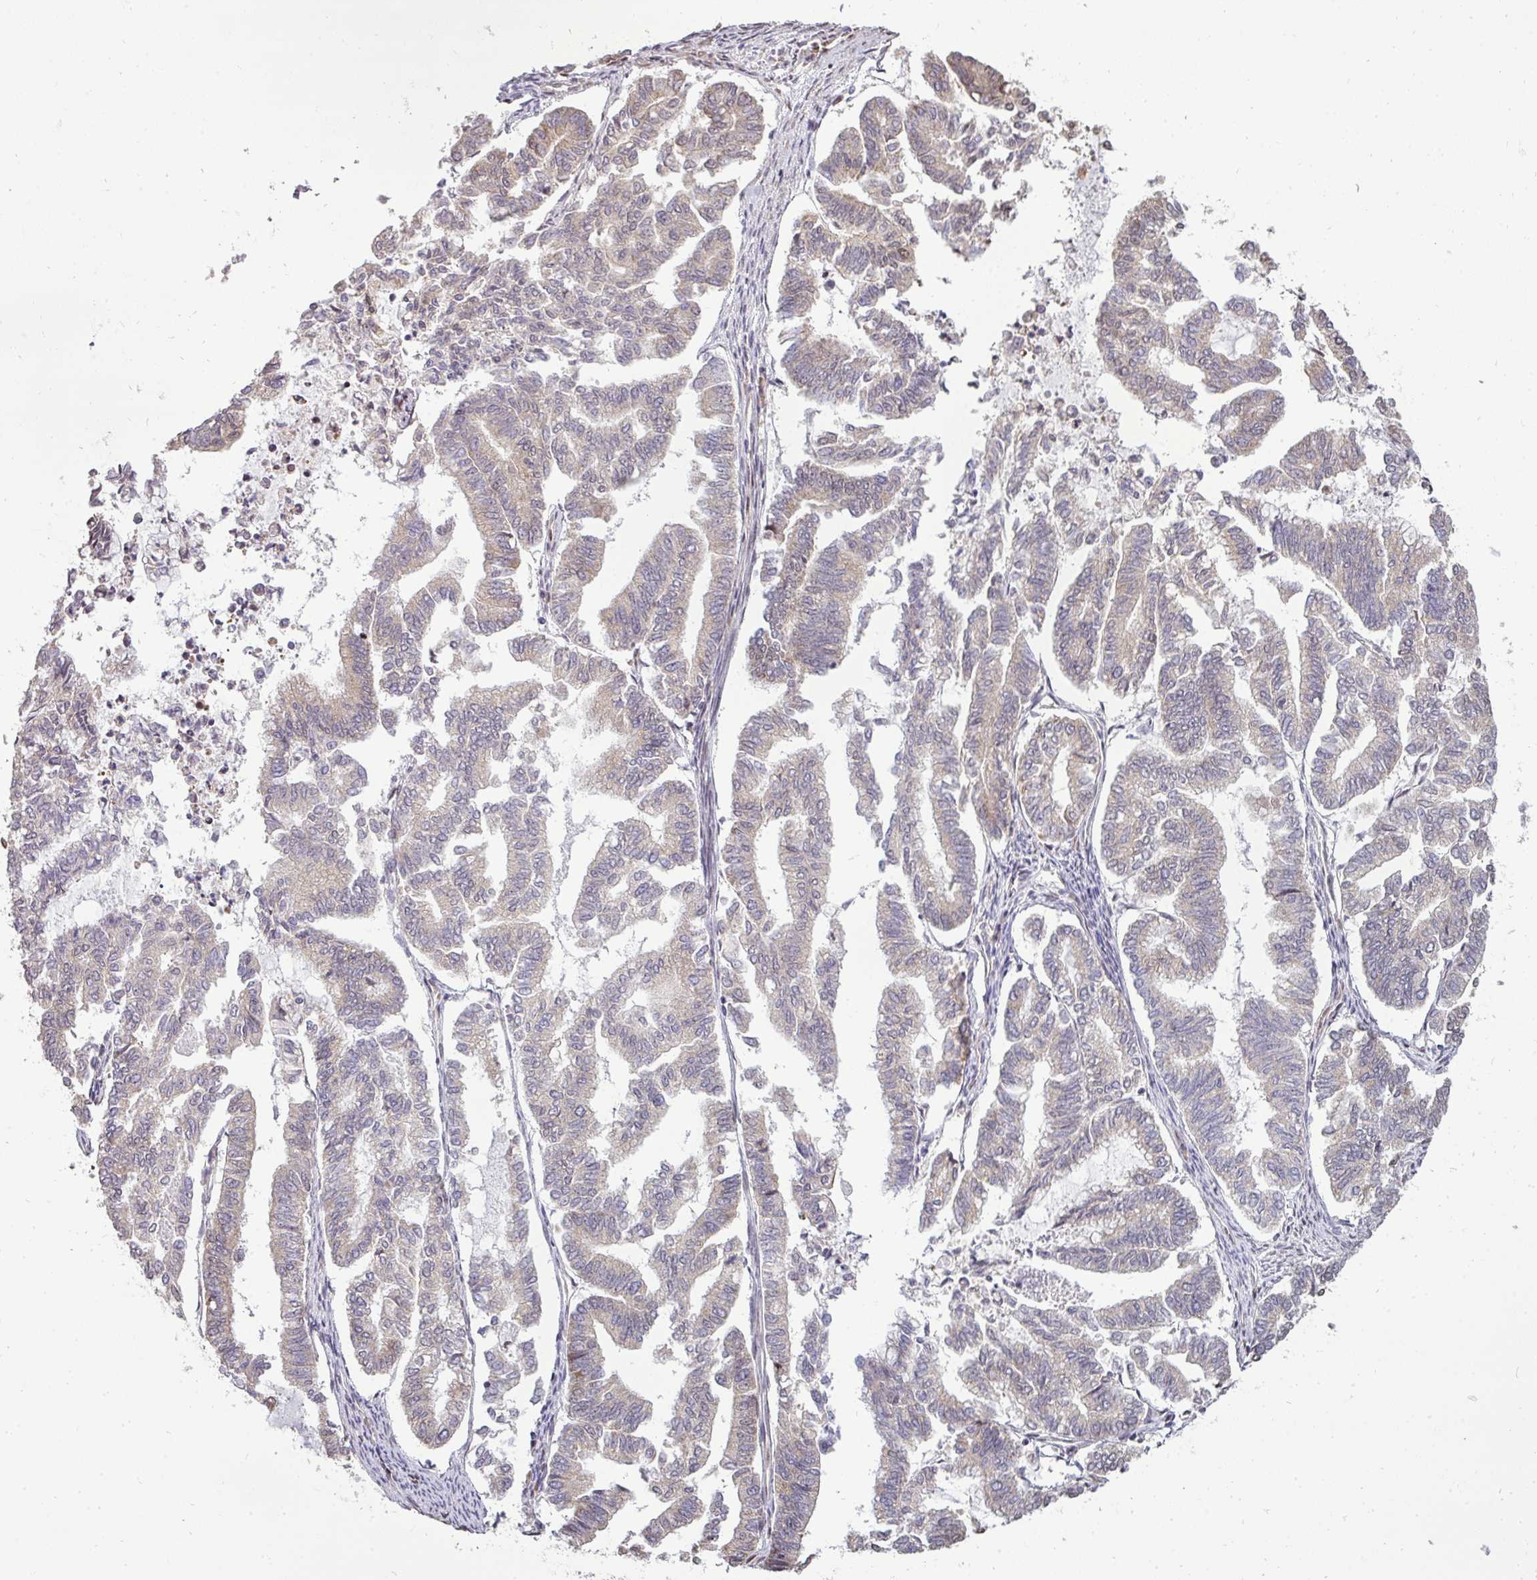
{"staining": {"intensity": "negative", "quantity": "none", "location": "none"}, "tissue": "endometrial cancer", "cell_type": "Tumor cells", "image_type": "cancer", "snomed": [{"axis": "morphology", "description": "Adenocarcinoma, NOS"}, {"axis": "topography", "description": "Endometrium"}], "caption": "Immunohistochemical staining of human endometrial adenocarcinoma displays no significant expression in tumor cells.", "gene": "PATZ1", "patient": {"sex": "female", "age": 79}}